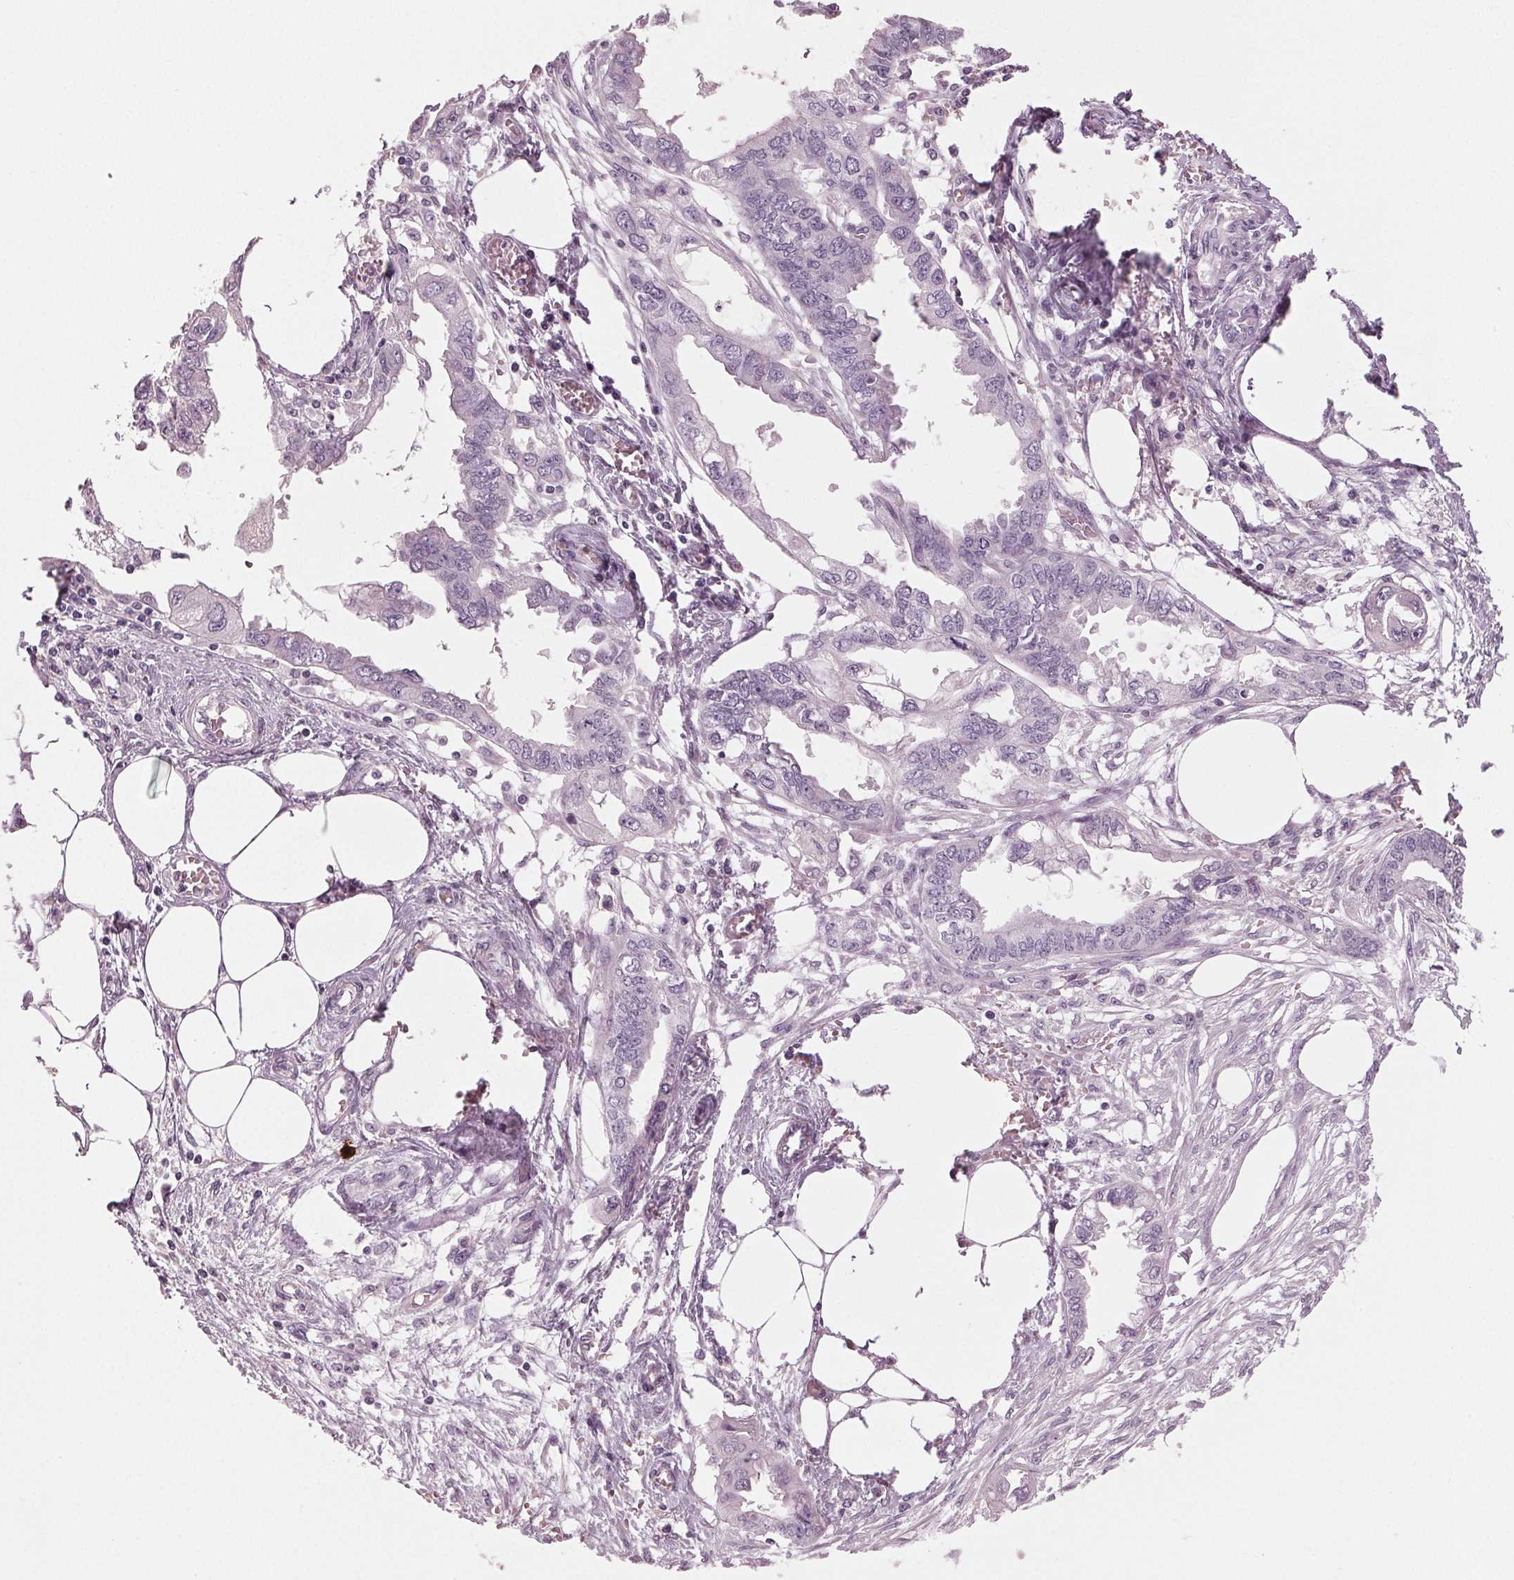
{"staining": {"intensity": "negative", "quantity": "none", "location": "none"}, "tissue": "endometrial cancer", "cell_type": "Tumor cells", "image_type": "cancer", "snomed": [{"axis": "morphology", "description": "Adenocarcinoma, NOS"}, {"axis": "morphology", "description": "Adenocarcinoma, metastatic, NOS"}, {"axis": "topography", "description": "Adipose tissue"}, {"axis": "topography", "description": "Endometrium"}], "caption": "A high-resolution micrograph shows immunohistochemistry (IHC) staining of endometrial cancer (metastatic adenocarcinoma), which reveals no significant expression in tumor cells.", "gene": "DNAH12", "patient": {"sex": "female", "age": 67}}